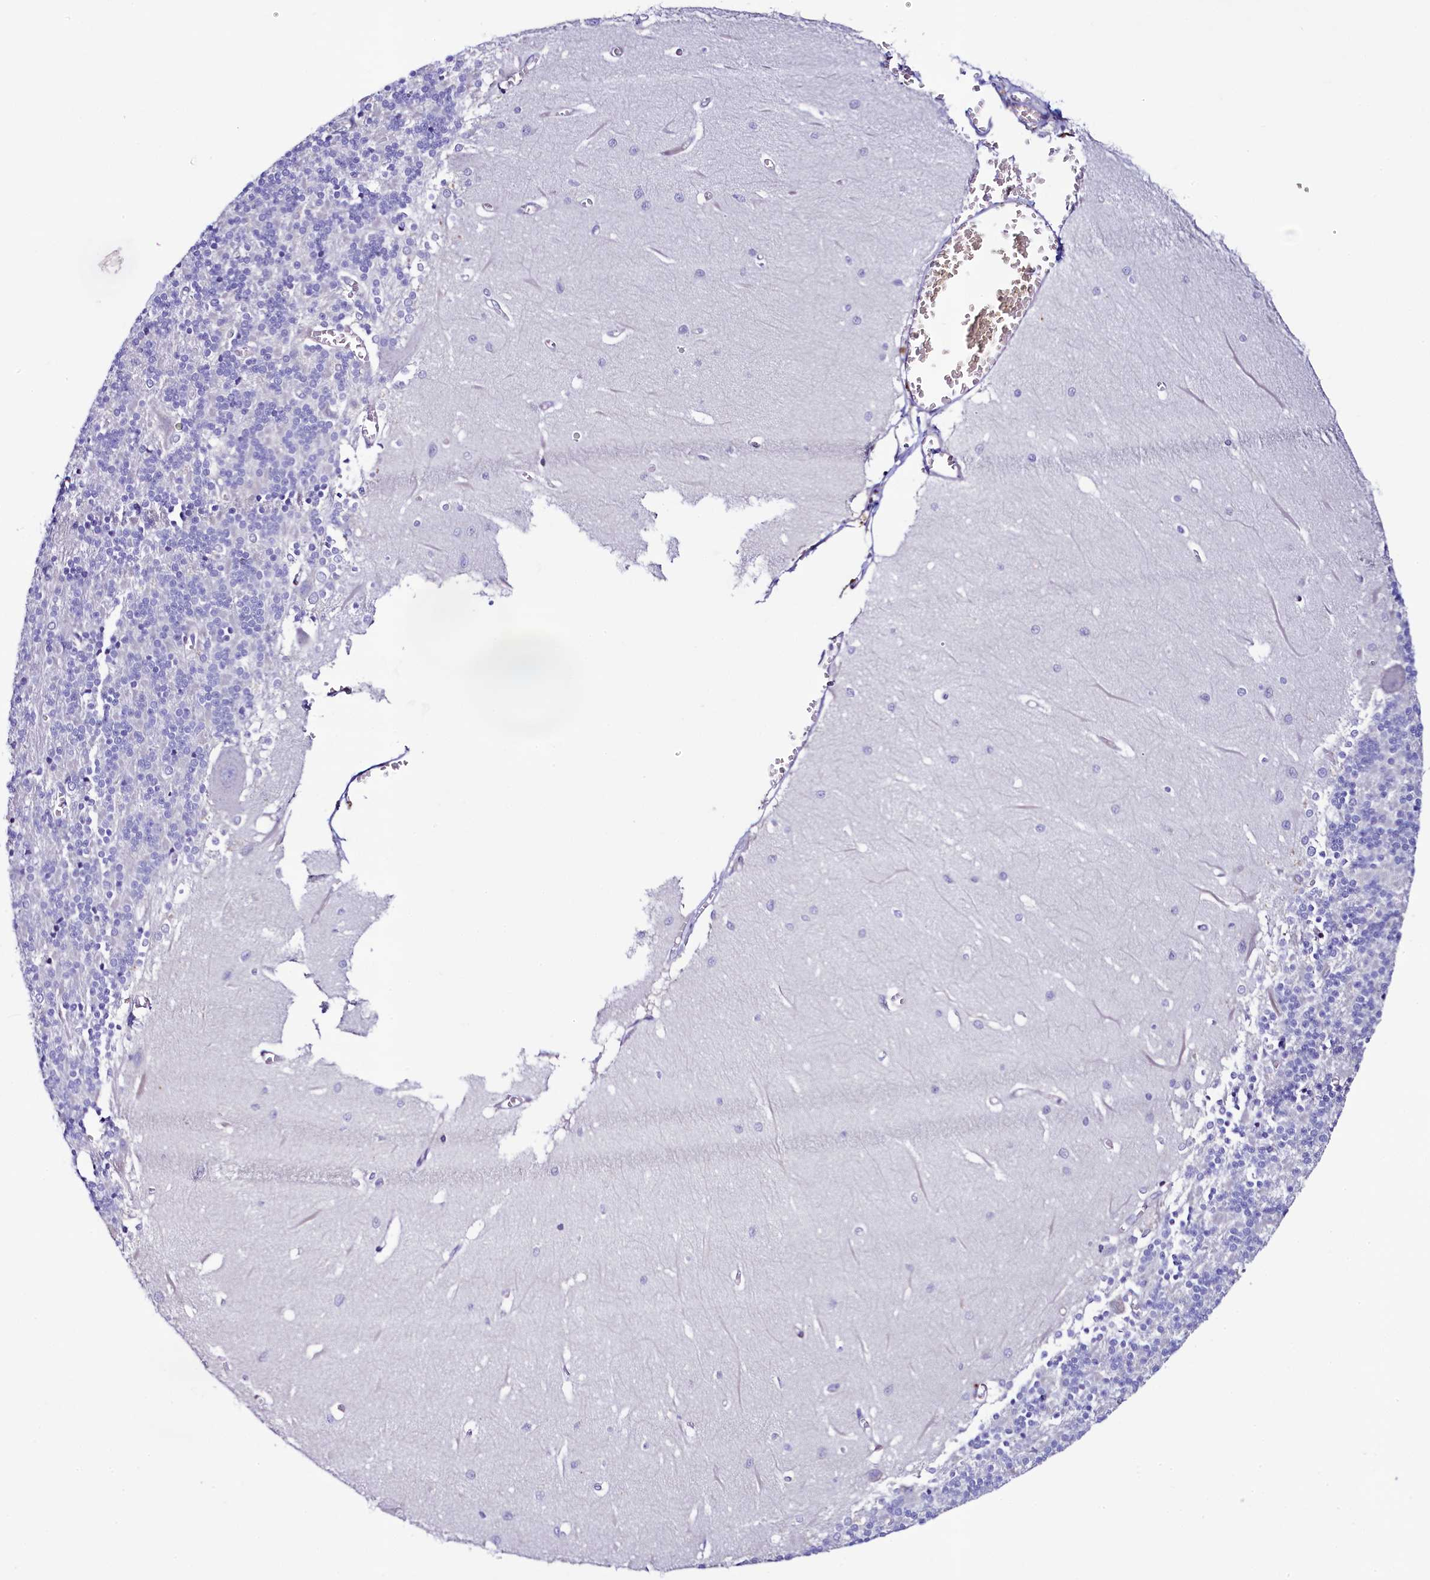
{"staining": {"intensity": "negative", "quantity": "none", "location": "none"}, "tissue": "cerebellum", "cell_type": "Cells in granular layer", "image_type": "normal", "snomed": [{"axis": "morphology", "description": "Normal tissue, NOS"}, {"axis": "topography", "description": "Cerebellum"}], "caption": "A high-resolution histopathology image shows immunohistochemistry staining of normal cerebellum, which exhibits no significant expression in cells in granular layer. (Brightfield microscopy of DAB immunohistochemistry at high magnification).", "gene": "KRBOX5", "patient": {"sex": "male", "age": 37}}